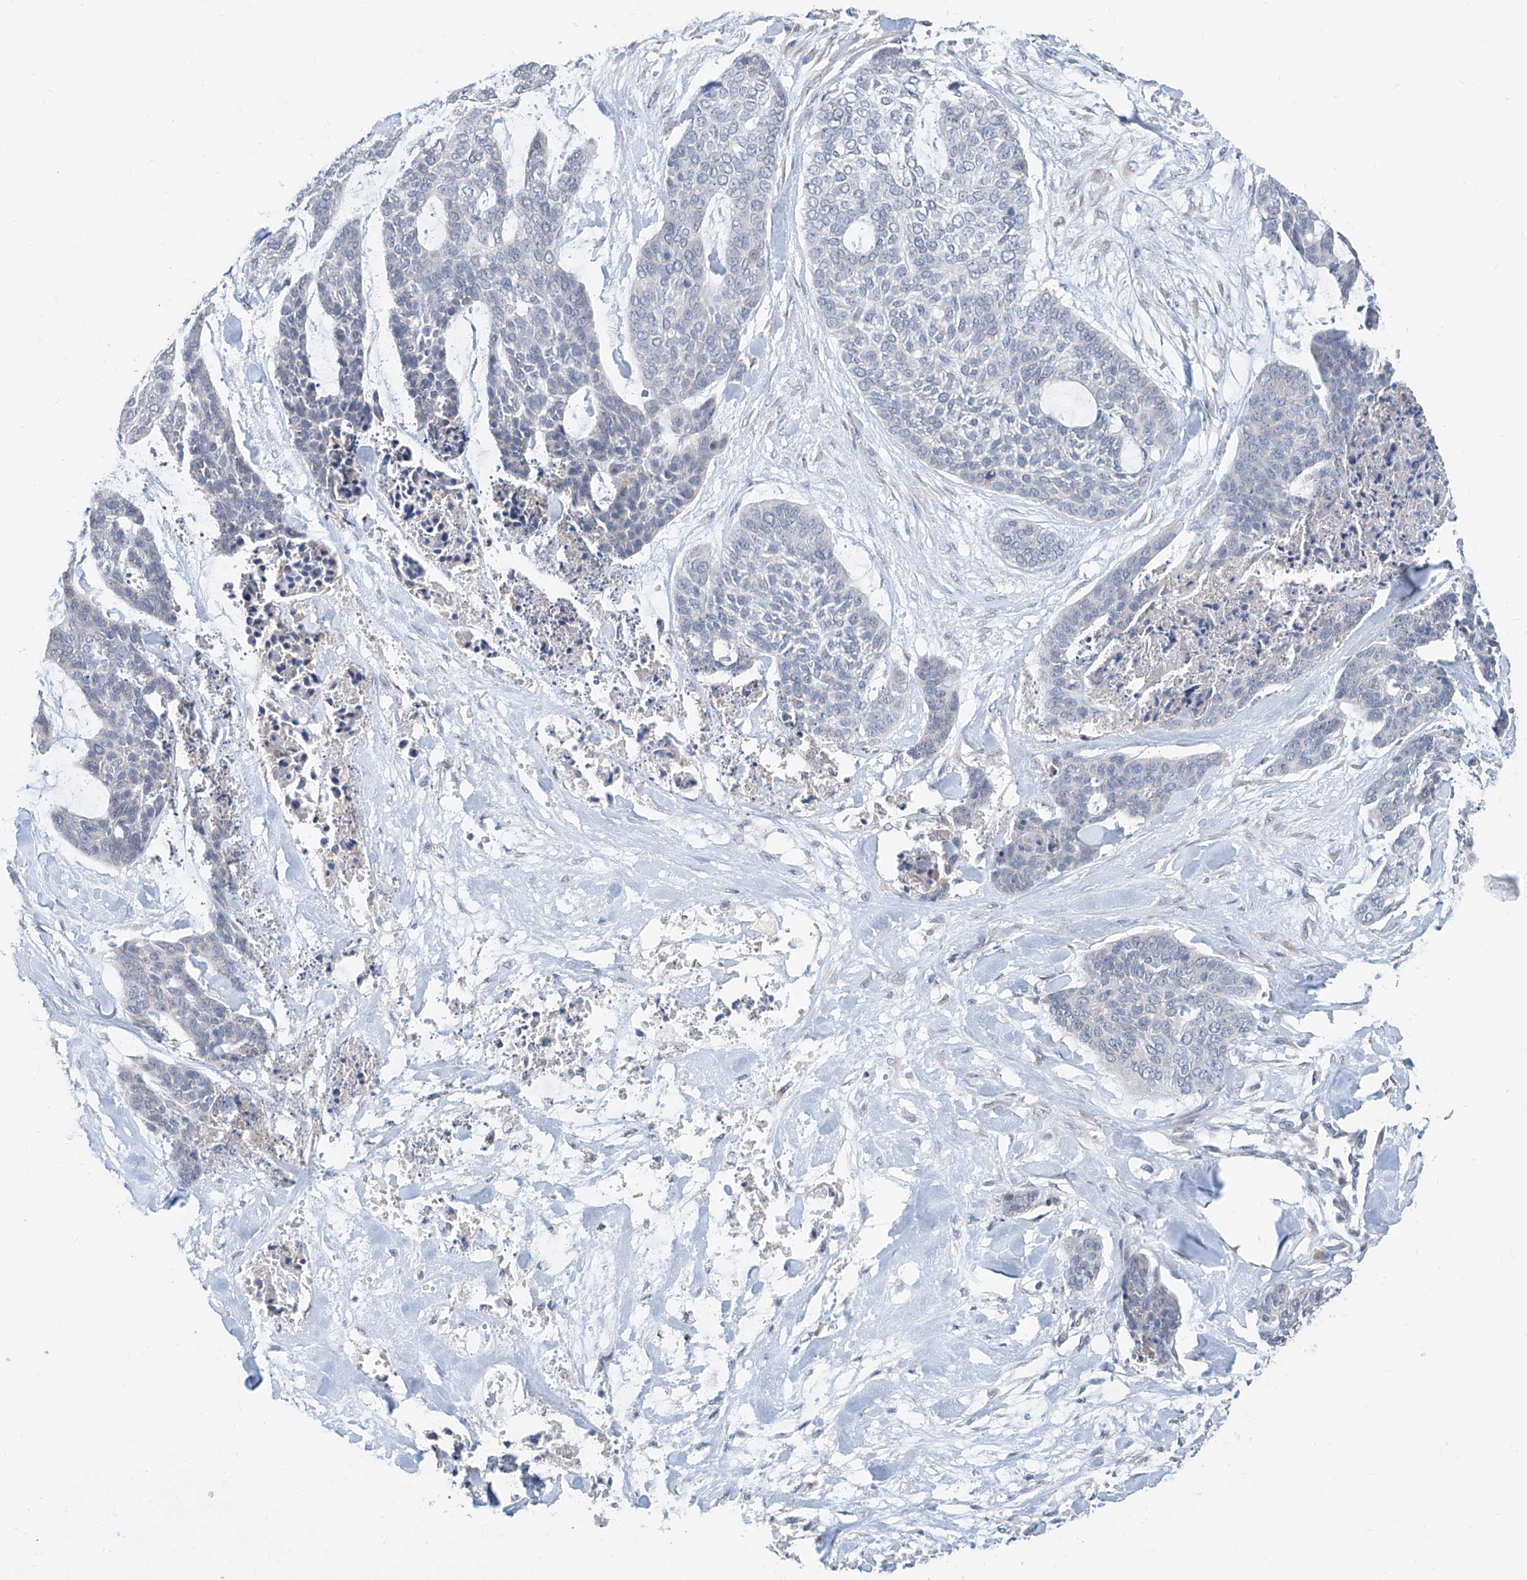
{"staining": {"intensity": "negative", "quantity": "none", "location": "none"}, "tissue": "skin cancer", "cell_type": "Tumor cells", "image_type": "cancer", "snomed": [{"axis": "morphology", "description": "Basal cell carcinoma"}, {"axis": "topography", "description": "Skin"}], "caption": "IHC histopathology image of skin cancer stained for a protein (brown), which shows no positivity in tumor cells.", "gene": "KCNK10", "patient": {"sex": "female", "age": 64}}